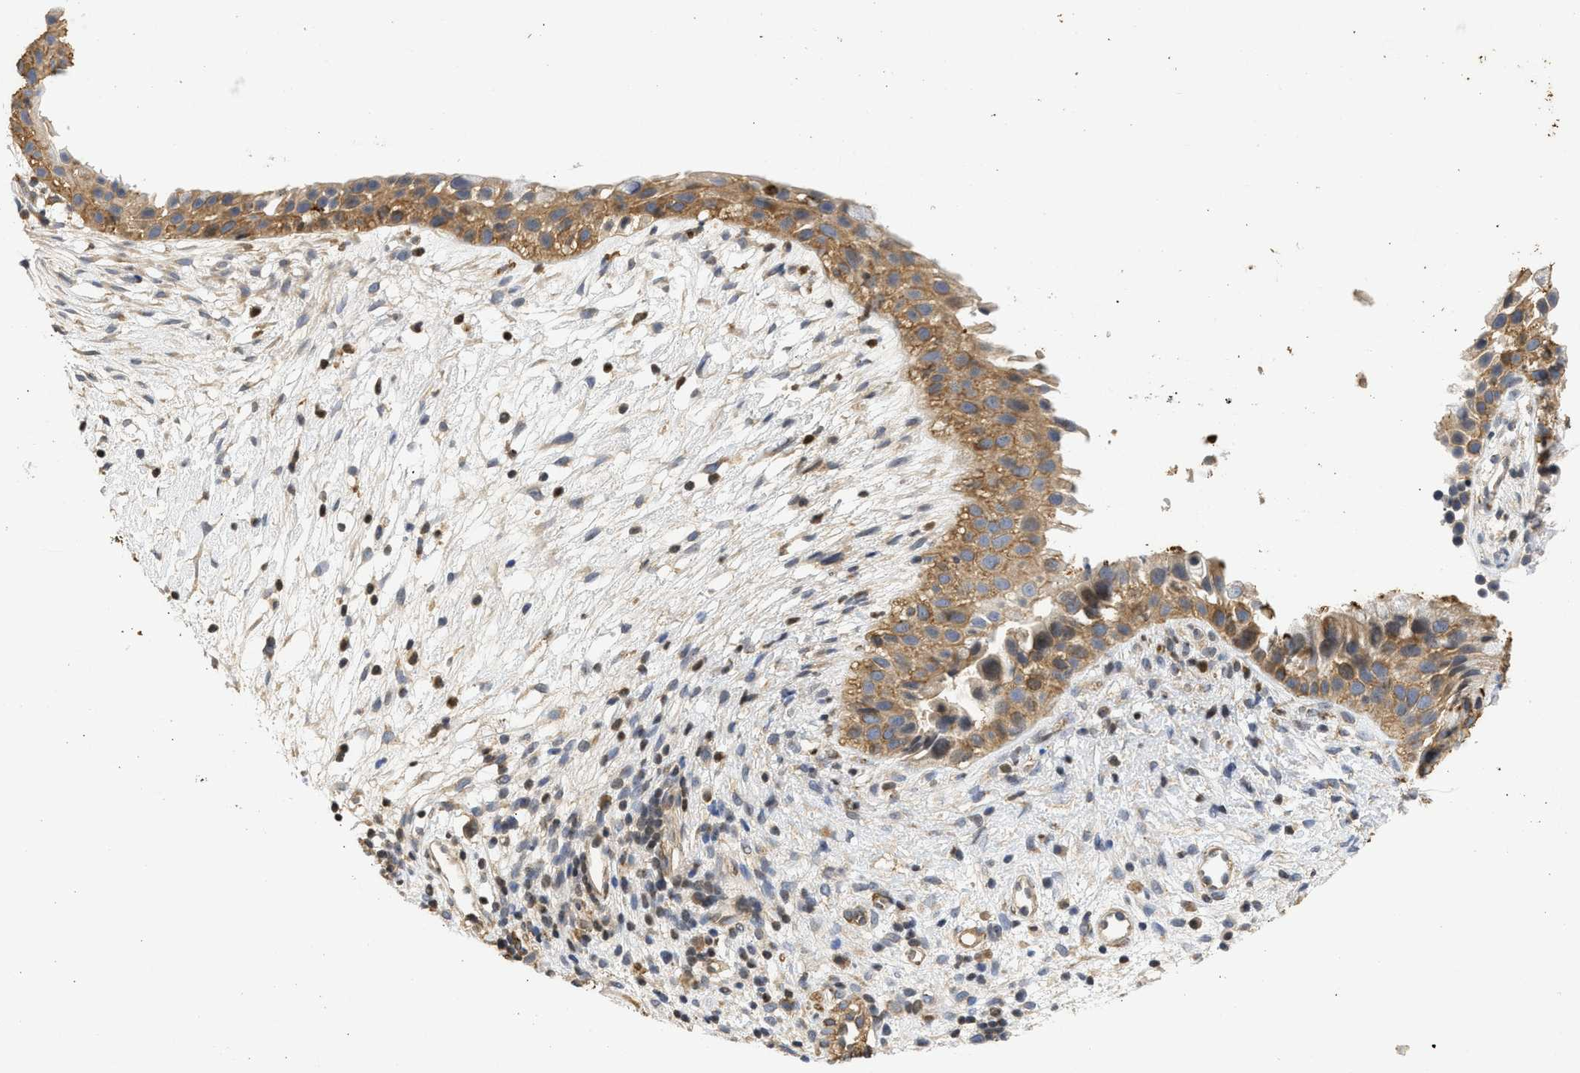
{"staining": {"intensity": "strong", "quantity": ">75%", "location": "cytoplasmic/membranous"}, "tissue": "nasopharynx", "cell_type": "Respiratory epithelial cells", "image_type": "normal", "snomed": [{"axis": "morphology", "description": "Normal tissue, NOS"}, {"axis": "topography", "description": "Nasopharynx"}], "caption": "Protein expression analysis of benign nasopharynx shows strong cytoplasmic/membranous expression in approximately >75% of respiratory epithelial cells.", "gene": "ENSG00000142539", "patient": {"sex": "male", "age": 22}}